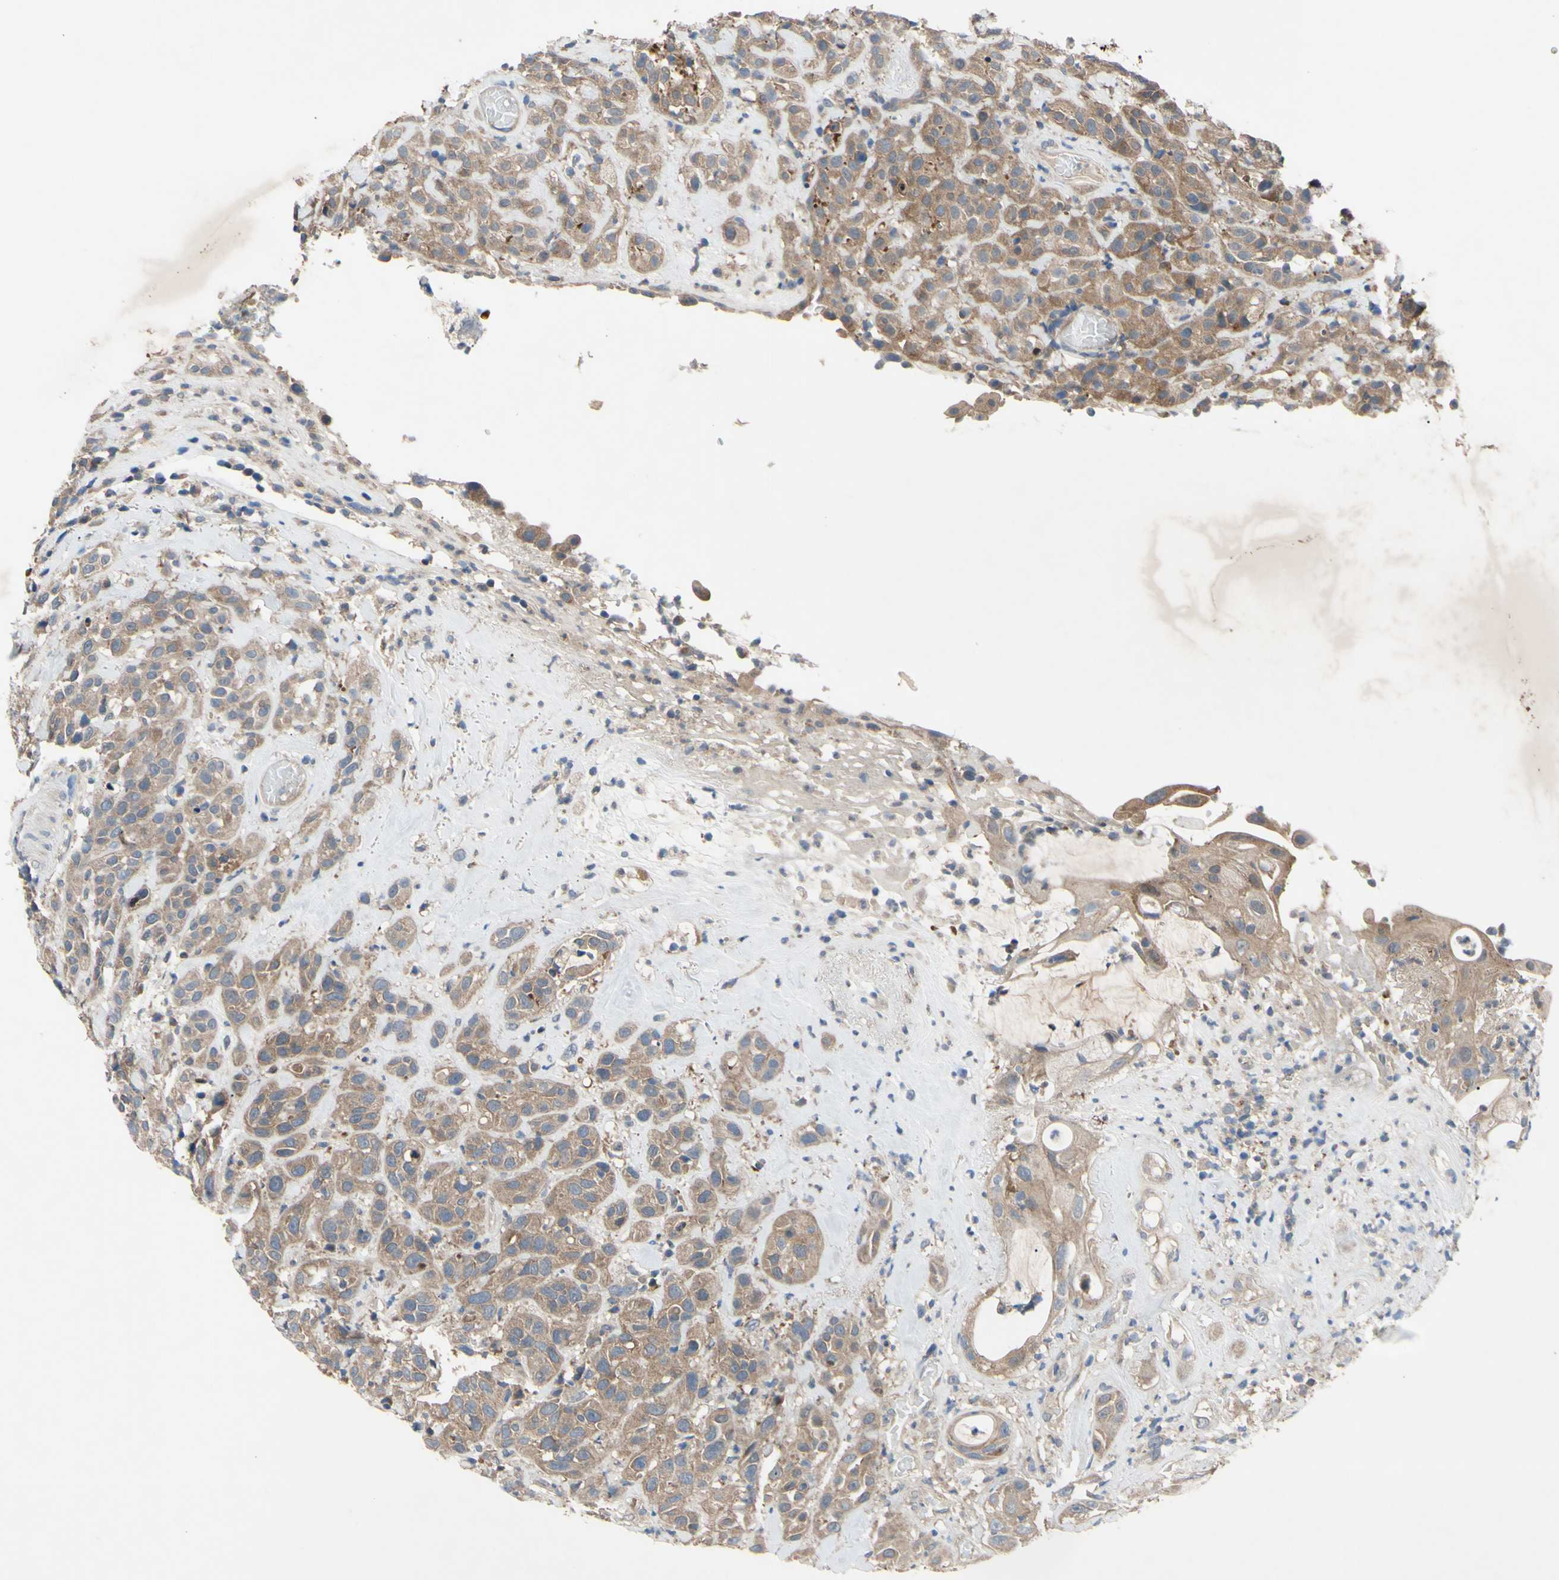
{"staining": {"intensity": "moderate", "quantity": ">75%", "location": "cytoplasmic/membranous"}, "tissue": "head and neck cancer", "cell_type": "Tumor cells", "image_type": "cancer", "snomed": [{"axis": "morphology", "description": "Squamous cell carcinoma, NOS"}, {"axis": "topography", "description": "Head-Neck"}], "caption": "Head and neck cancer was stained to show a protein in brown. There is medium levels of moderate cytoplasmic/membranous expression in about >75% of tumor cells.", "gene": "HILPDA", "patient": {"sex": "male", "age": 62}}